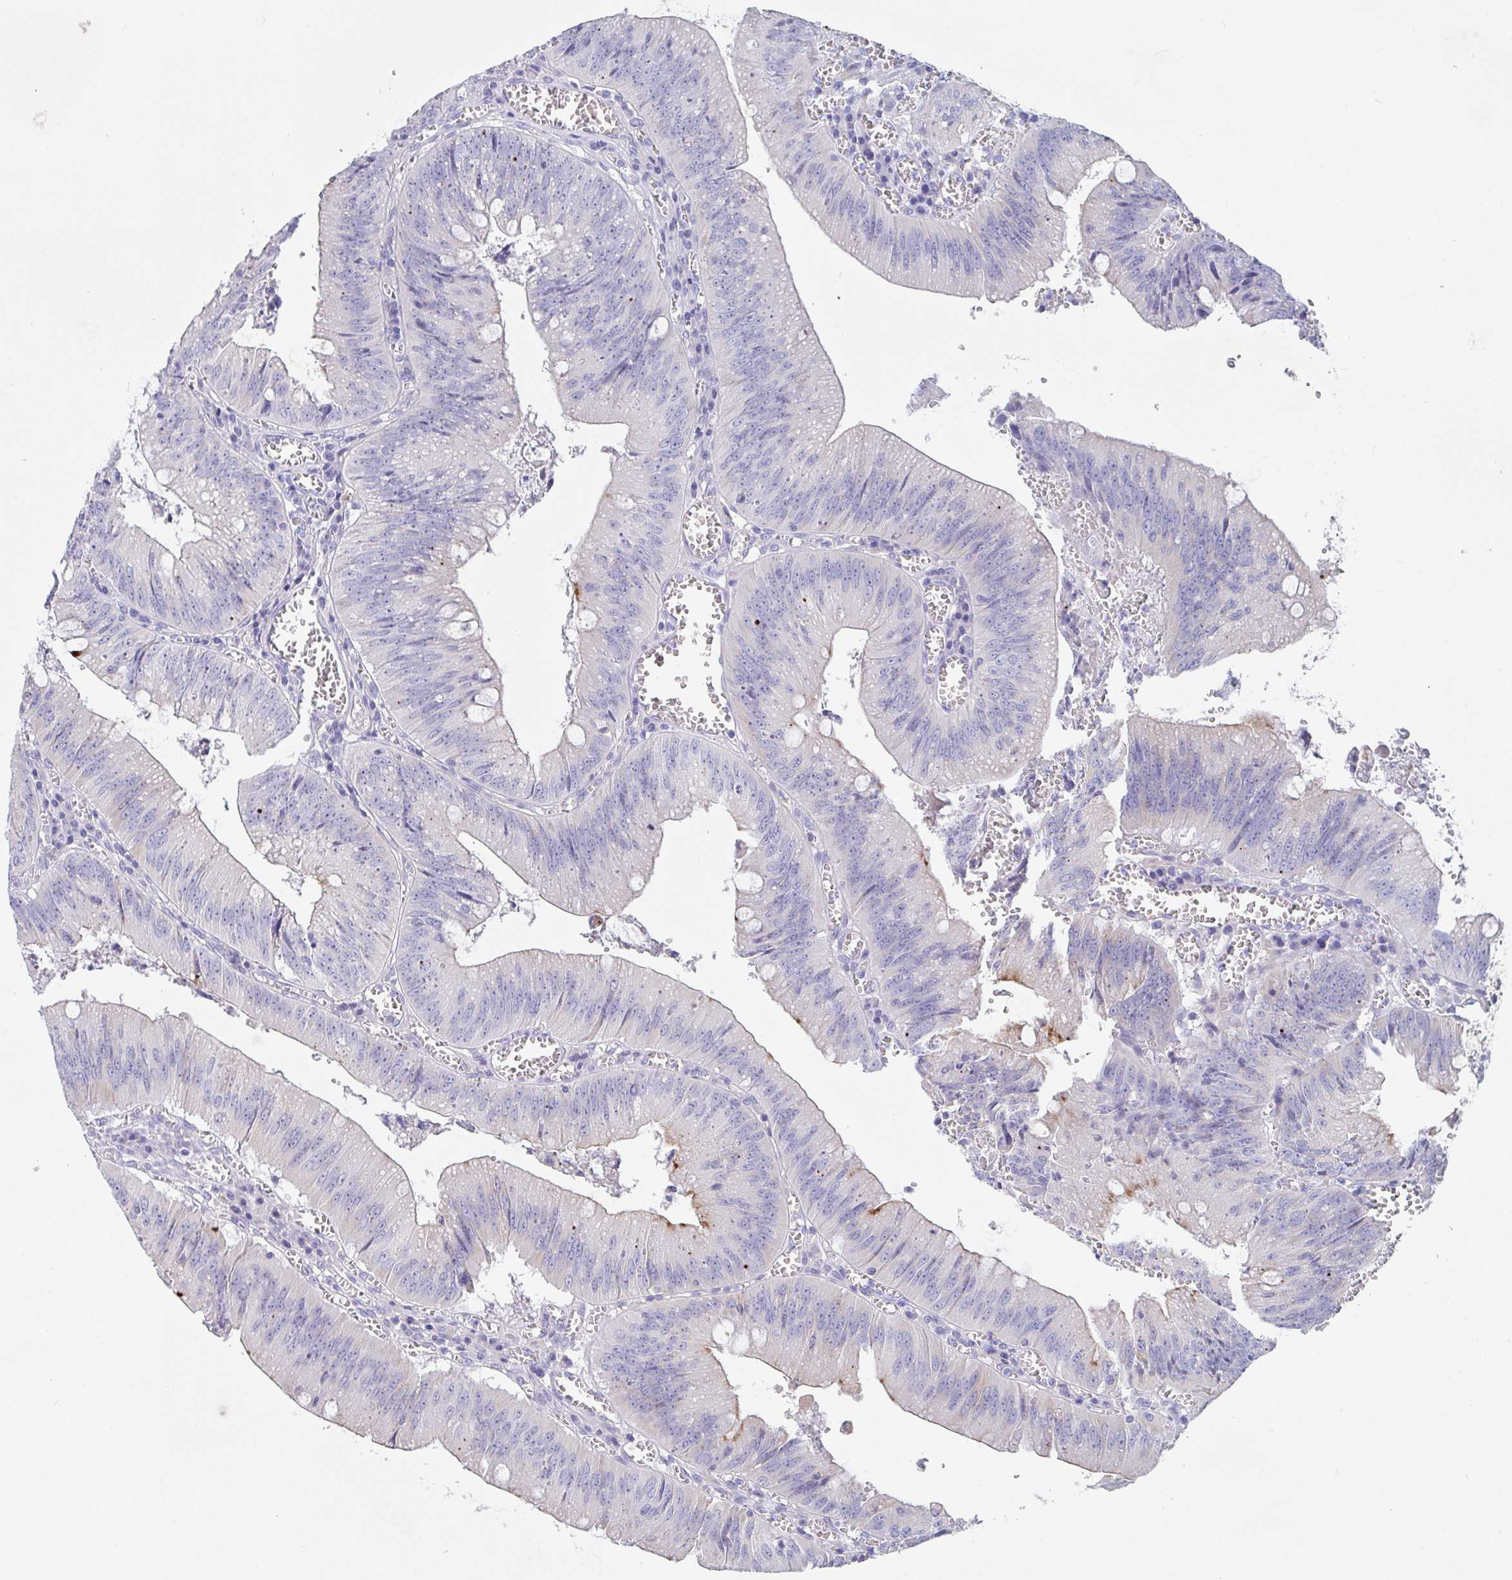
{"staining": {"intensity": "negative", "quantity": "none", "location": "none"}, "tissue": "colorectal cancer", "cell_type": "Tumor cells", "image_type": "cancer", "snomed": [{"axis": "morphology", "description": "Adenocarcinoma, NOS"}, {"axis": "topography", "description": "Rectum"}], "caption": "Immunohistochemical staining of human adenocarcinoma (colorectal) reveals no significant staining in tumor cells.", "gene": "ZNF561", "patient": {"sex": "female", "age": 81}}